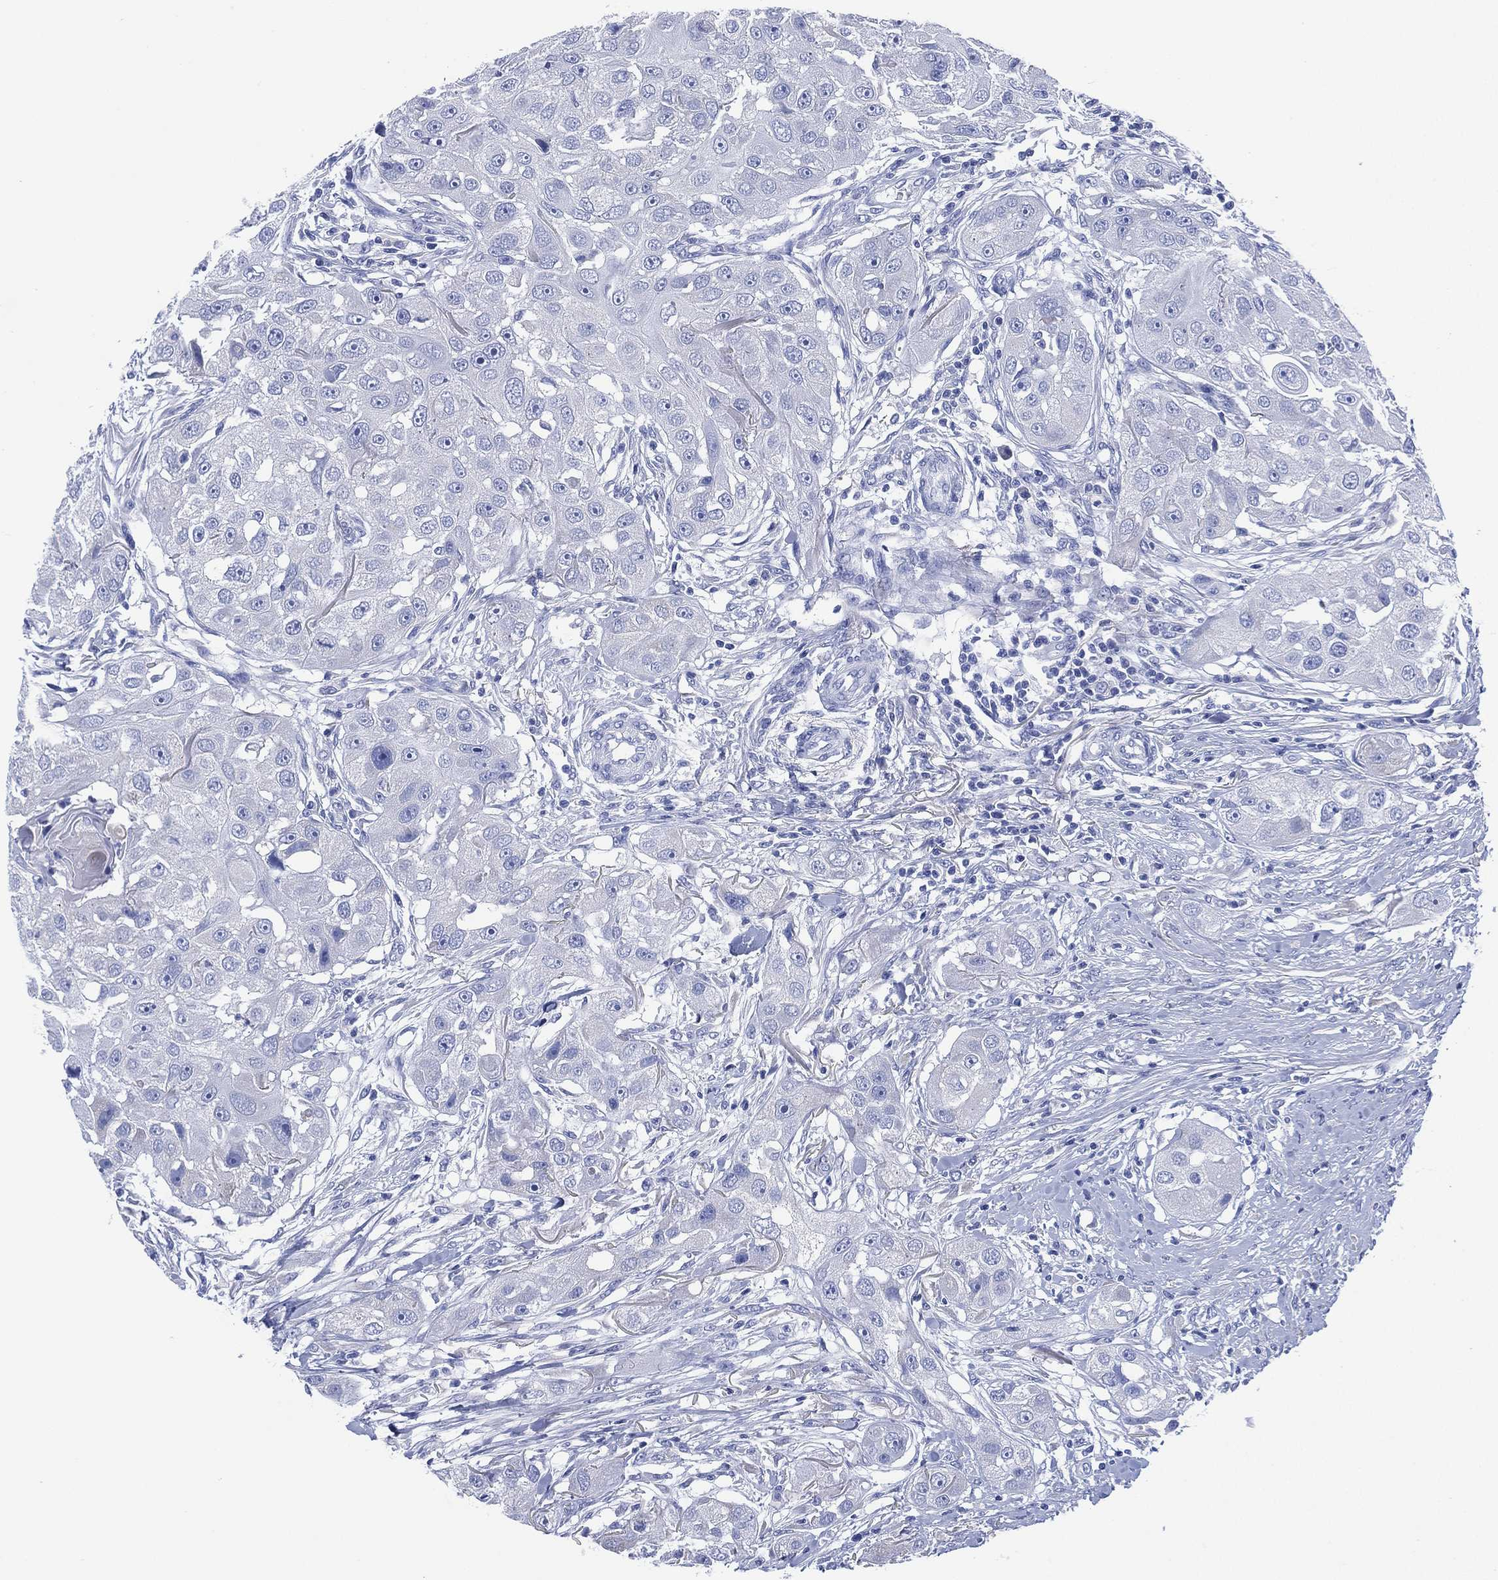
{"staining": {"intensity": "negative", "quantity": "none", "location": "none"}, "tissue": "head and neck cancer", "cell_type": "Tumor cells", "image_type": "cancer", "snomed": [{"axis": "morphology", "description": "Squamous cell carcinoma, NOS"}, {"axis": "topography", "description": "Head-Neck"}], "caption": "Histopathology image shows no significant protein staining in tumor cells of head and neck squamous cell carcinoma.", "gene": "SLC9C2", "patient": {"sex": "male", "age": 51}}